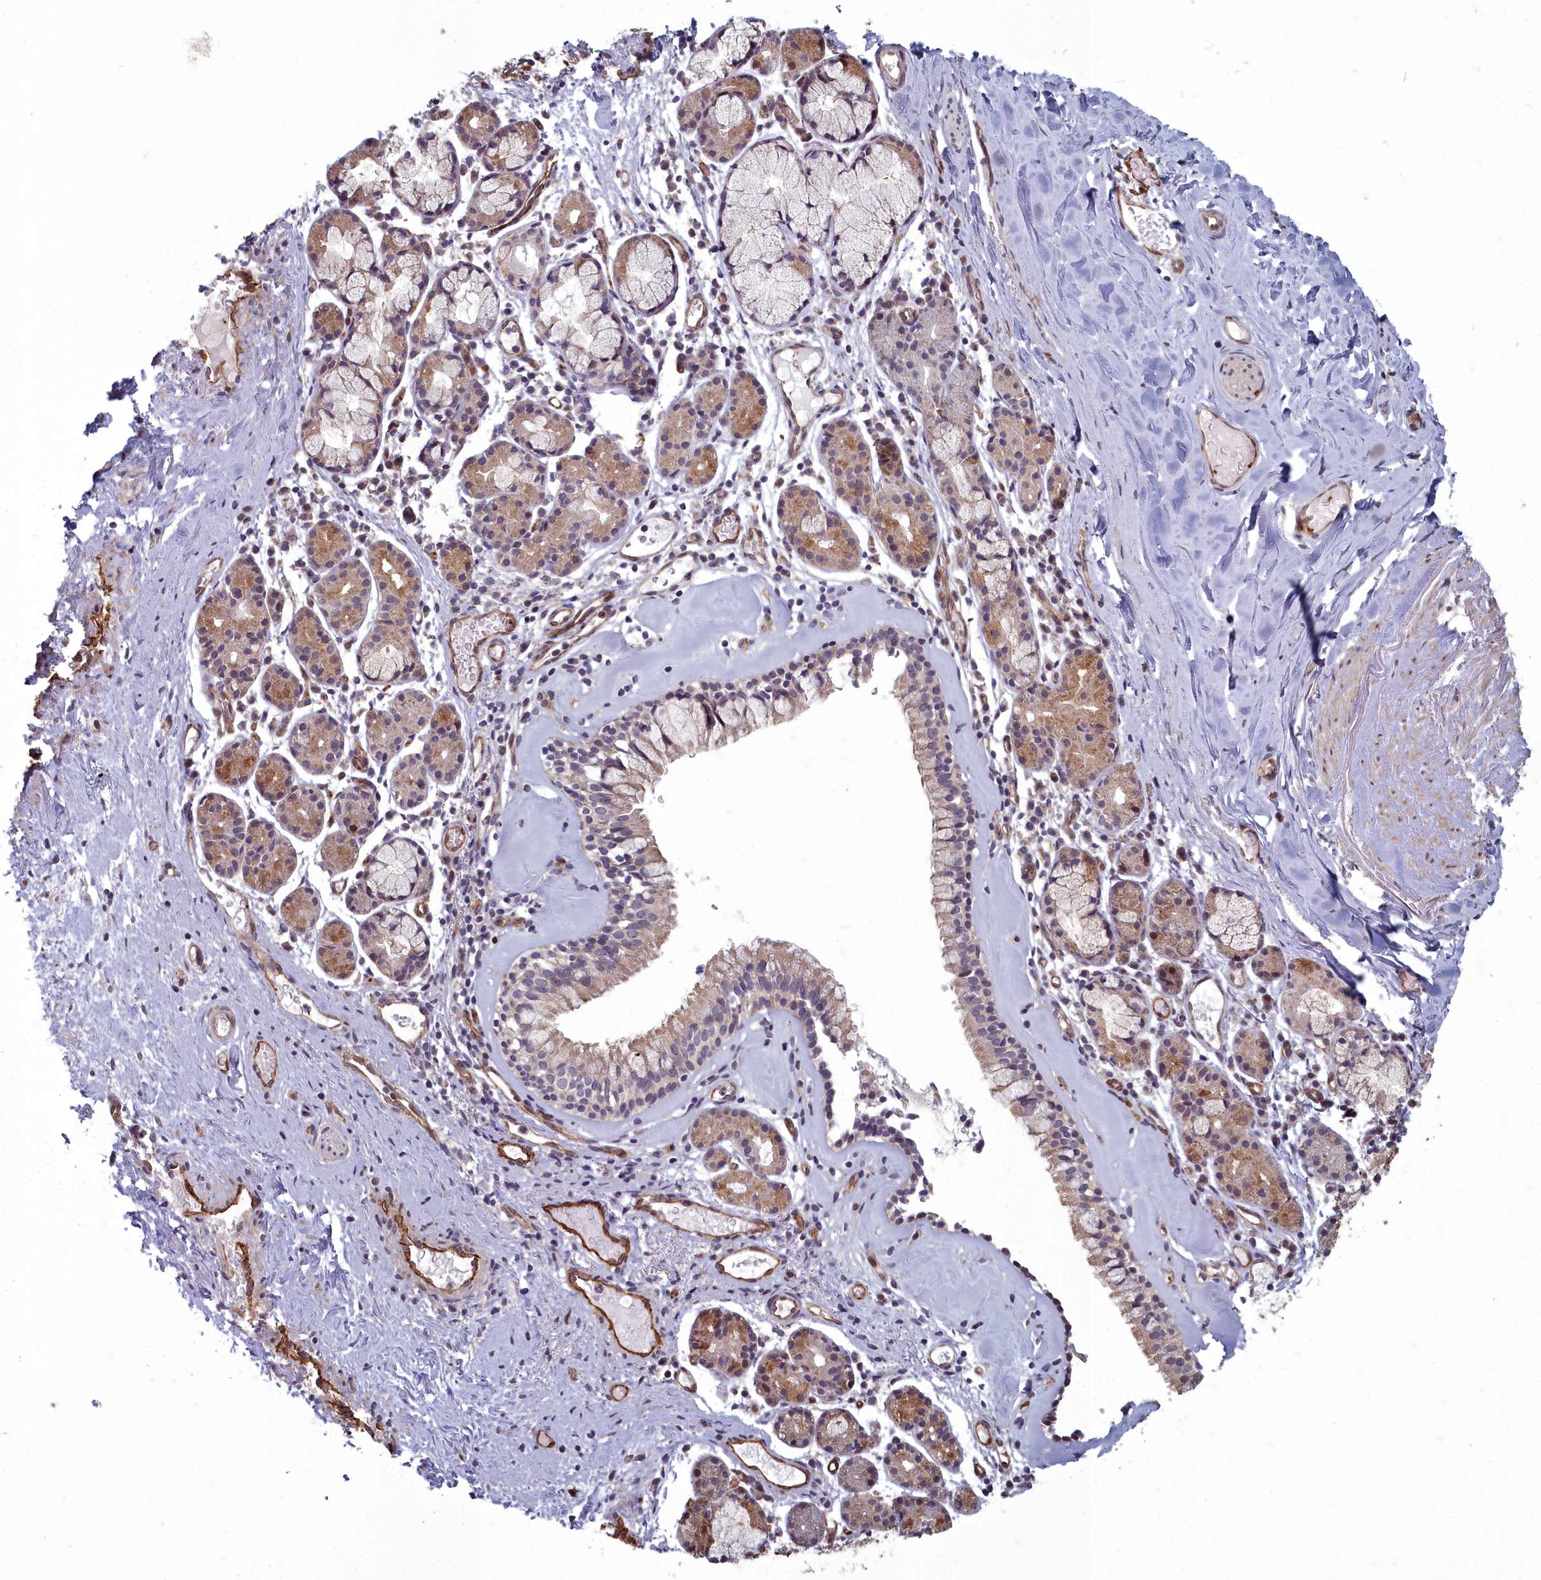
{"staining": {"intensity": "strong", "quantity": "25%-75%", "location": "cytoplasmic/membranous"}, "tissue": "nasopharynx", "cell_type": "Respiratory epithelial cells", "image_type": "normal", "snomed": [{"axis": "morphology", "description": "Normal tissue, NOS"}, {"axis": "topography", "description": "Nasopharynx"}], "caption": "Brown immunohistochemical staining in normal human nasopharynx demonstrates strong cytoplasmic/membranous expression in about 25%-75% of respiratory epithelial cells.", "gene": "TSPYL4", "patient": {"sex": "male", "age": 82}}